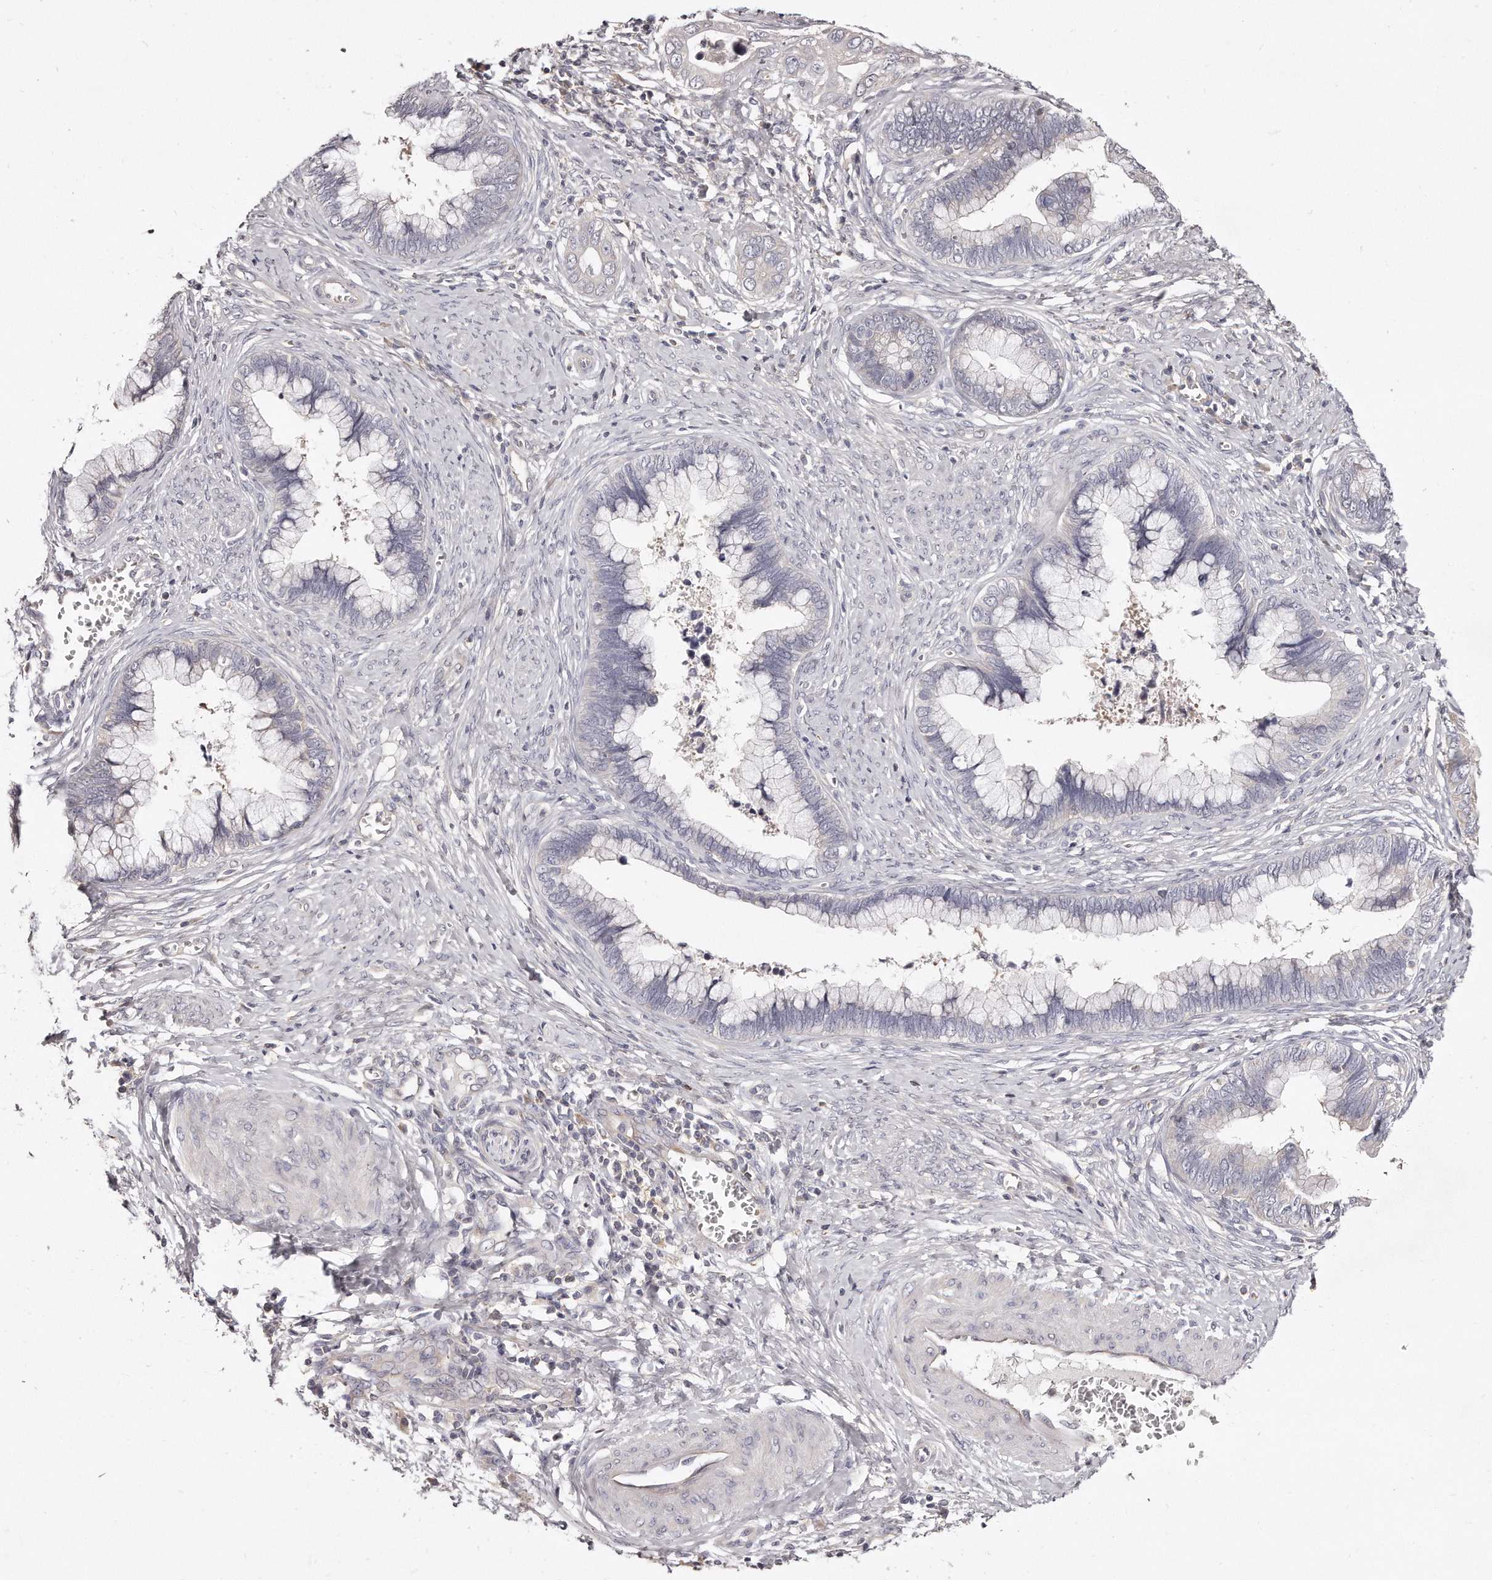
{"staining": {"intensity": "negative", "quantity": "none", "location": "none"}, "tissue": "cervical cancer", "cell_type": "Tumor cells", "image_type": "cancer", "snomed": [{"axis": "morphology", "description": "Adenocarcinoma, NOS"}, {"axis": "topography", "description": "Cervix"}], "caption": "Cervical cancer (adenocarcinoma) was stained to show a protein in brown. There is no significant positivity in tumor cells.", "gene": "TTLL4", "patient": {"sex": "female", "age": 44}}